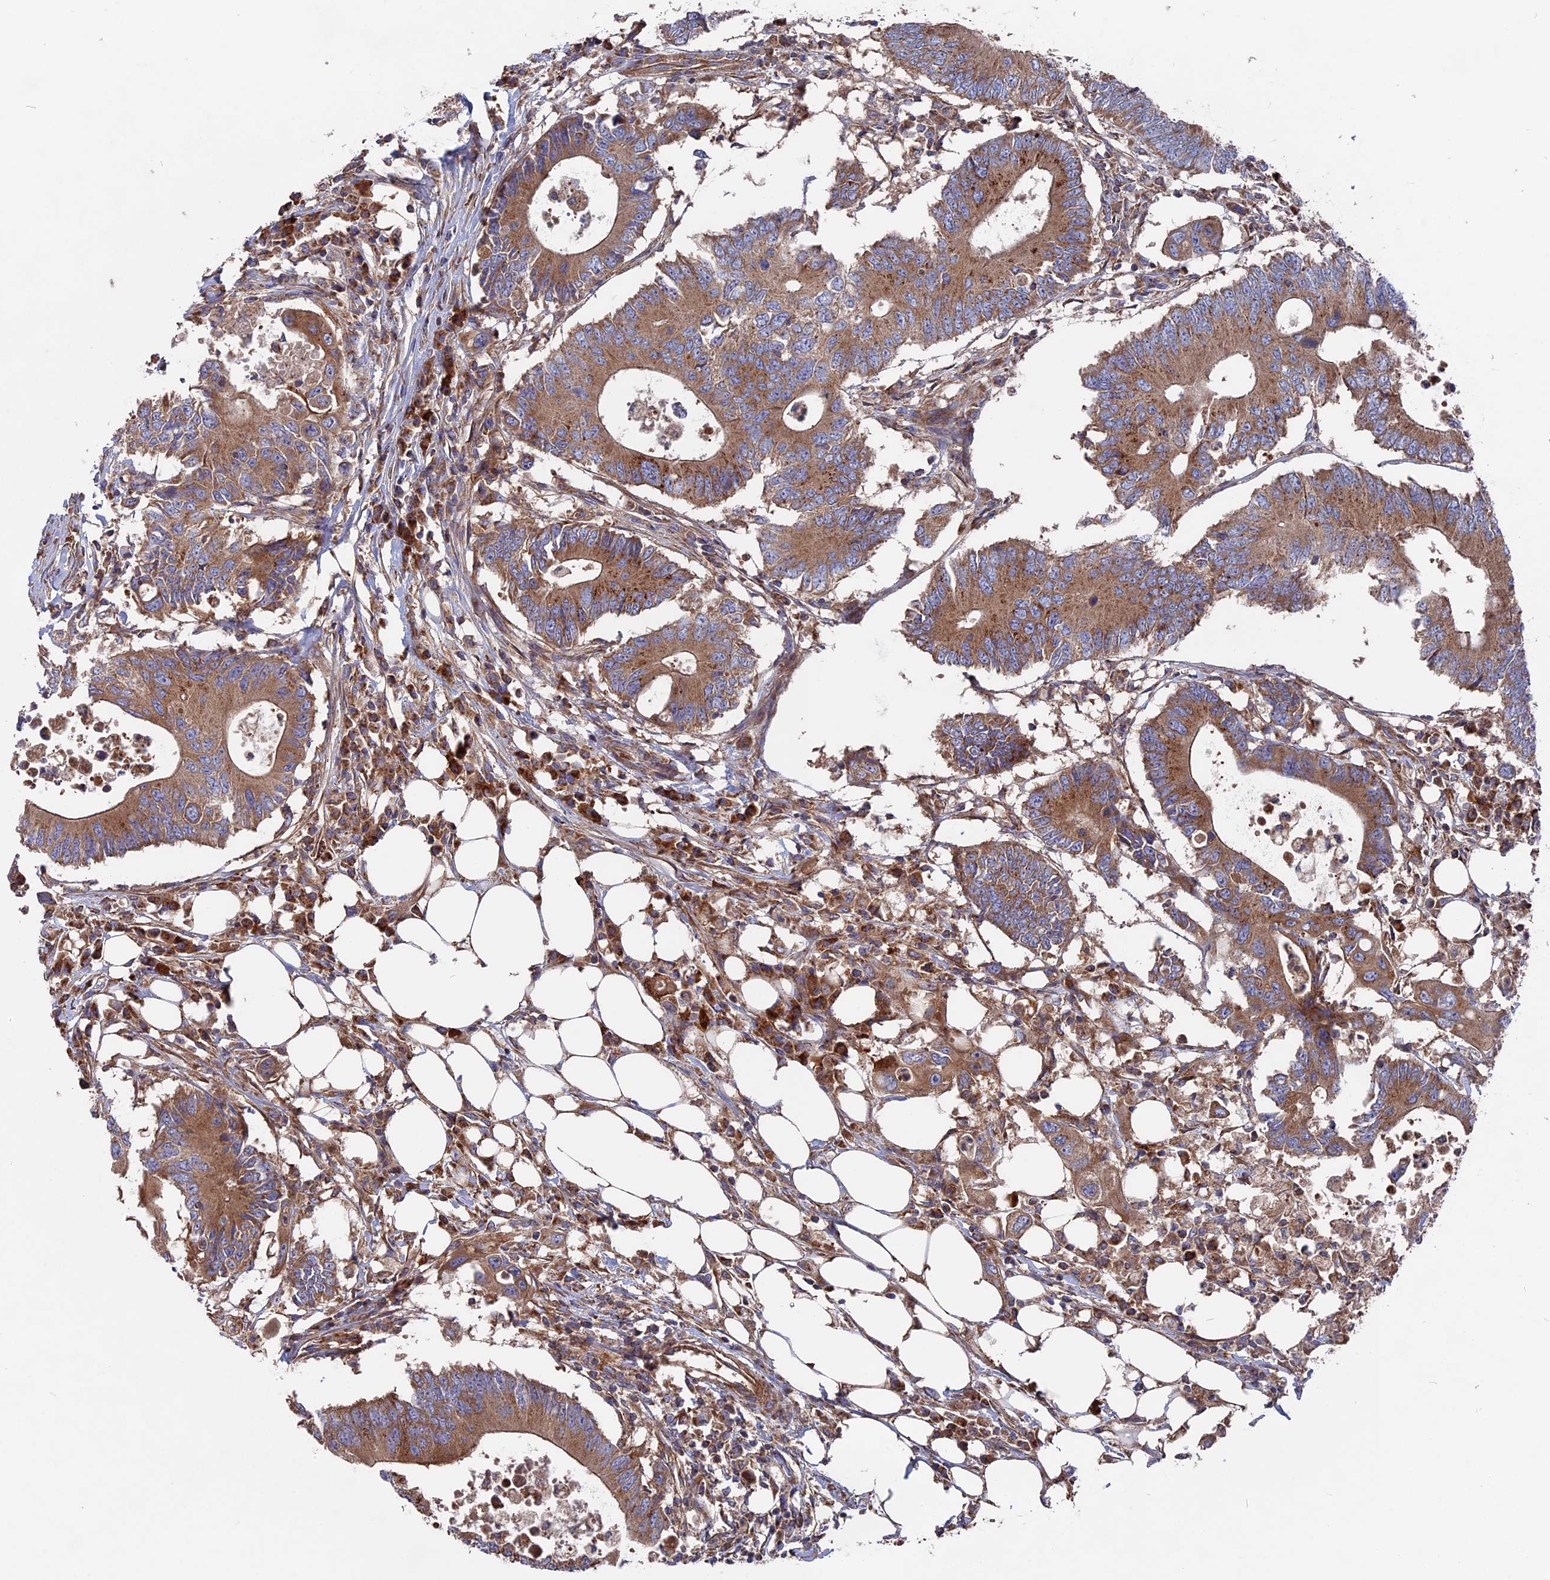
{"staining": {"intensity": "moderate", "quantity": ">75%", "location": "cytoplasmic/membranous"}, "tissue": "colorectal cancer", "cell_type": "Tumor cells", "image_type": "cancer", "snomed": [{"axis": "morphology", "description": "Adenocarcinoma, NOS"}, {"axis": "topography", "description": "Colon"}], "caption": "Immunohistochemical staining of human adenocarcinoma (colorectal) reveals moderate cytoplasmic/membranous protein expression in about >75% of tumor cells. Nuclei are stained in blue.", "gene": "TELO2", "patient": {"sex": "male", "age": 71}}